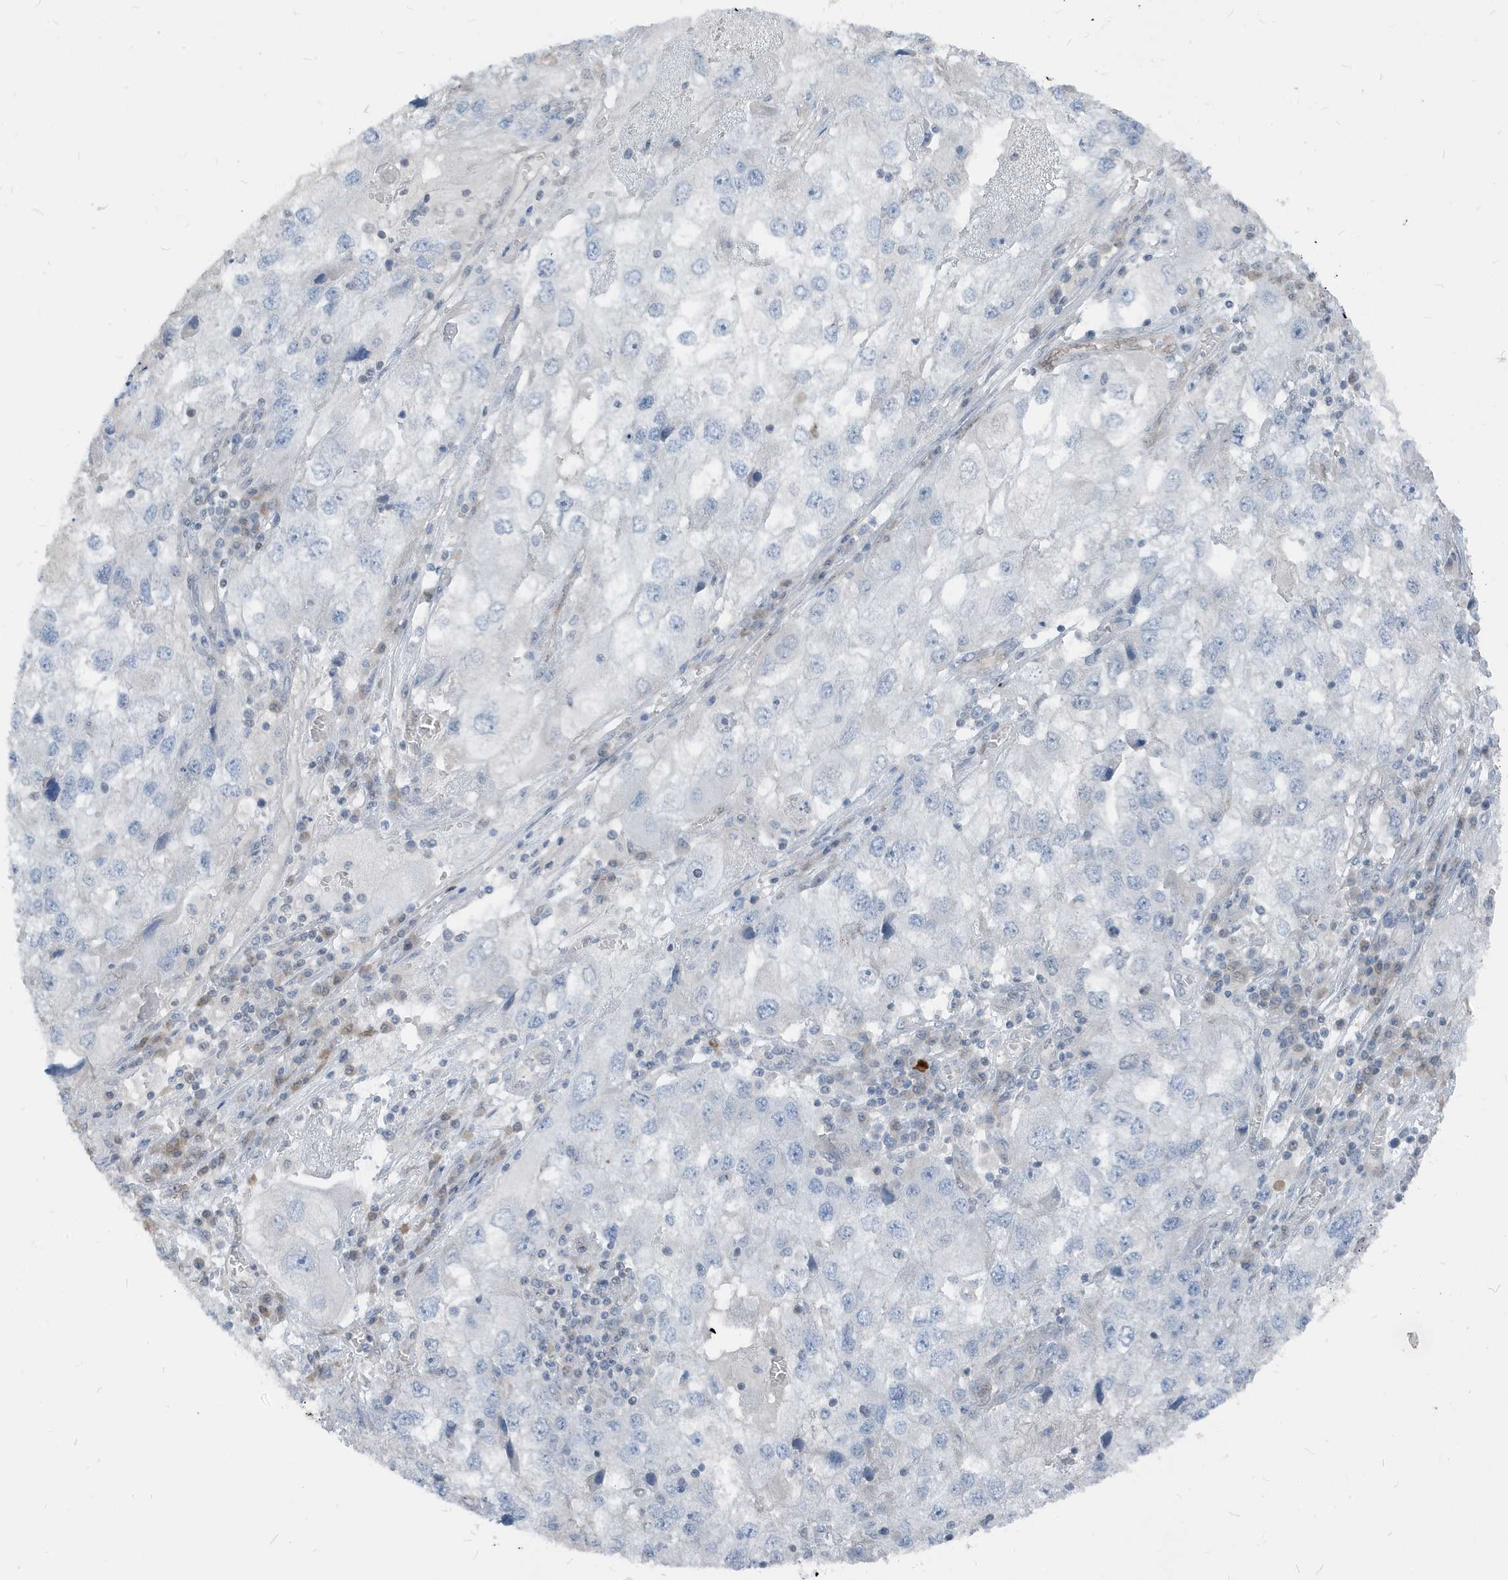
{"staining": {"intensity": "negative", "quantity": "none", "location": "none"}, "tissue": "endometrial cancer", "cell_type": "Tumor cells", "image_type": "cancer", "snomed": [{"axis": "morphology", "description": "Adenocarcinoma, NOS"}, {"axis": "topography", "description": "Endometrium"}], "caption": "High power microscopy micrograph of an immunohistochemistry micrograph of endometrial cancer, revealing no significant expression in tumor cells.", "gene": "NCOA7", "patient": {"sex": "female", "age": 49}}